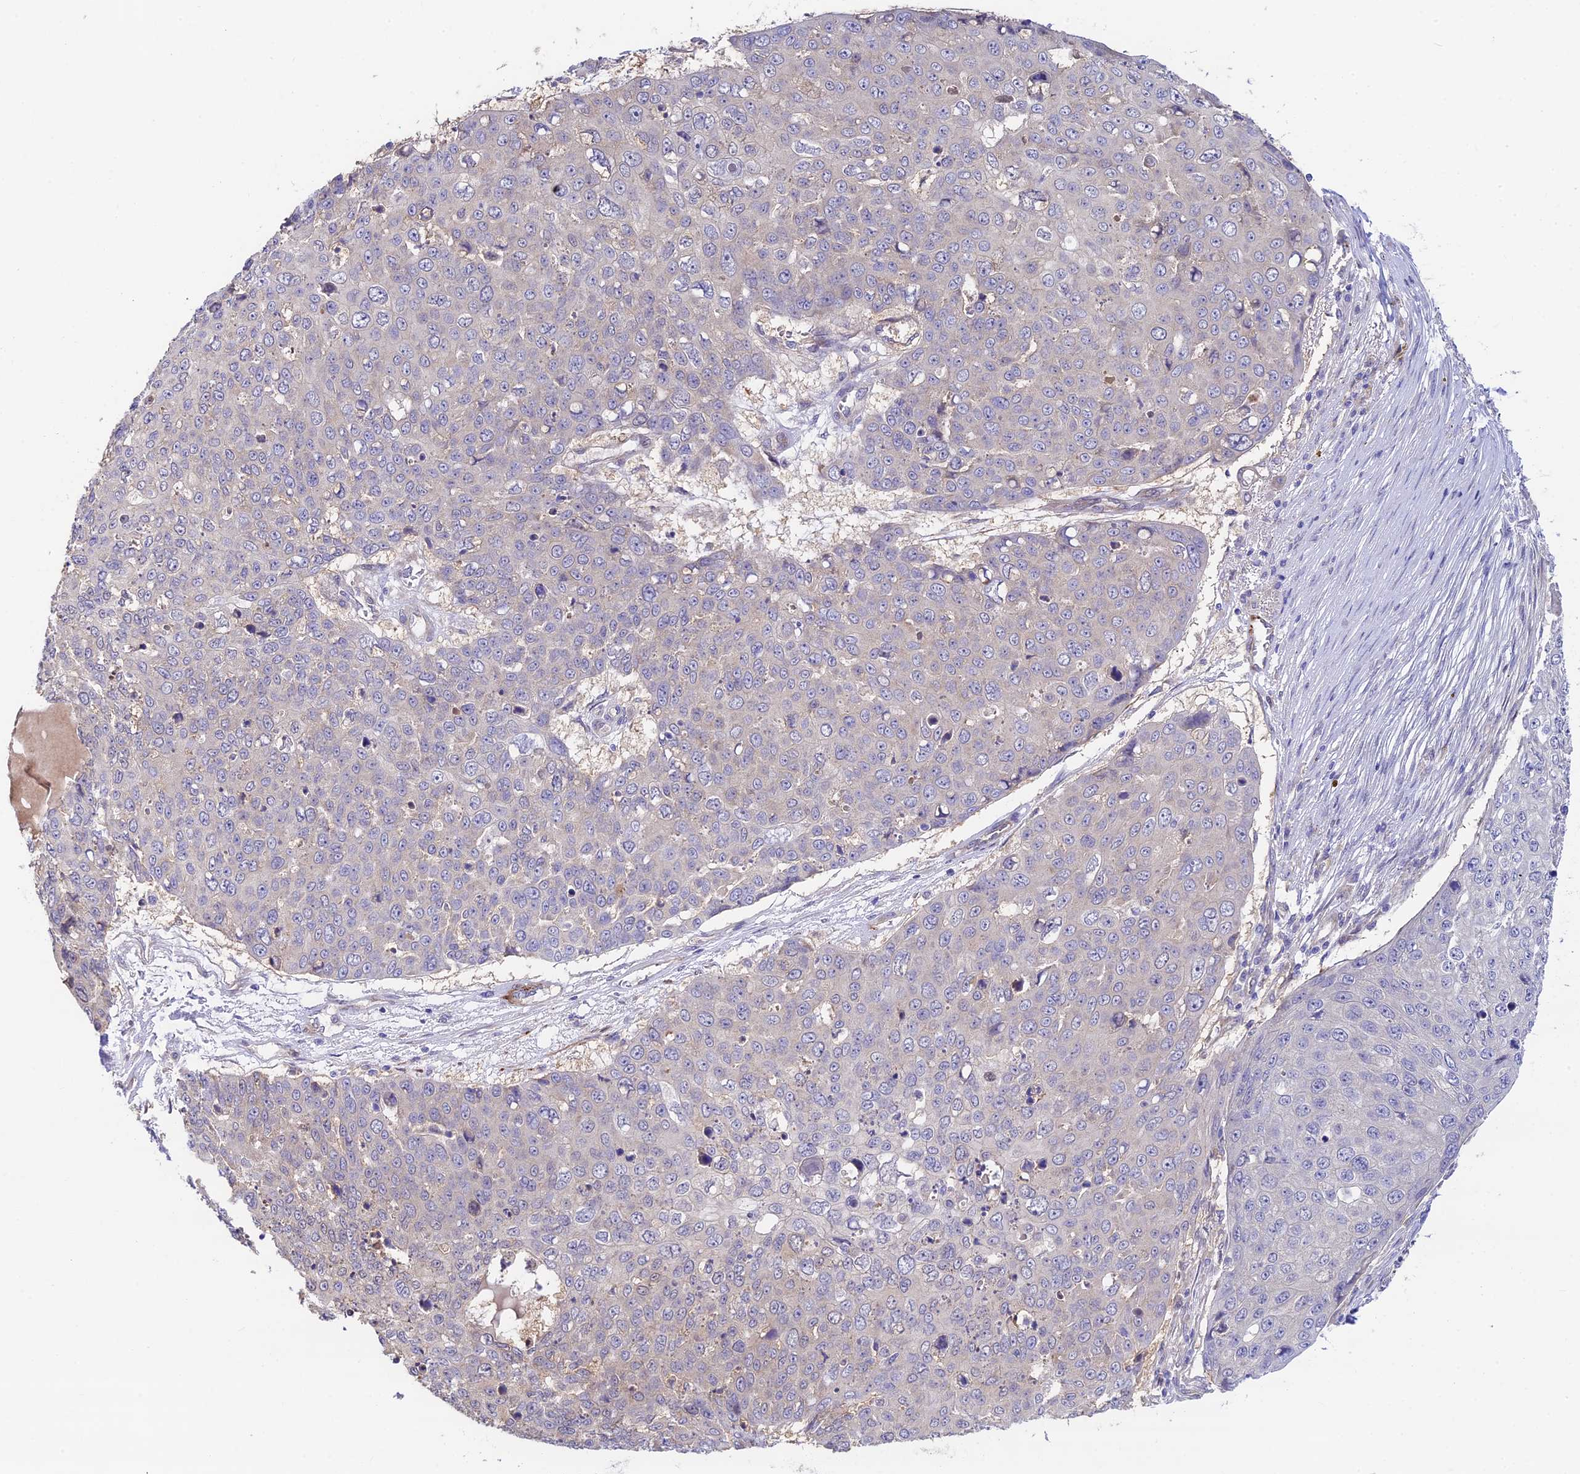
{"staining": {"intensity": "negative", "quantity": "none", "location": "none"}, "tissue": "skin cancer", "cell_type": "Tumor cells", "image_type": "cancer", "snomed": [{"axis": "morphology", "description": "Squamous cell carcinoma, NOS"}, {"axis": "topography", "description": "Skin"}], "caption": "A histopathology image of human skin cancer is negative for staining in tumor cells.", "gene": "ANKRD50", "patient": {"sex": "male", "age": 71}}